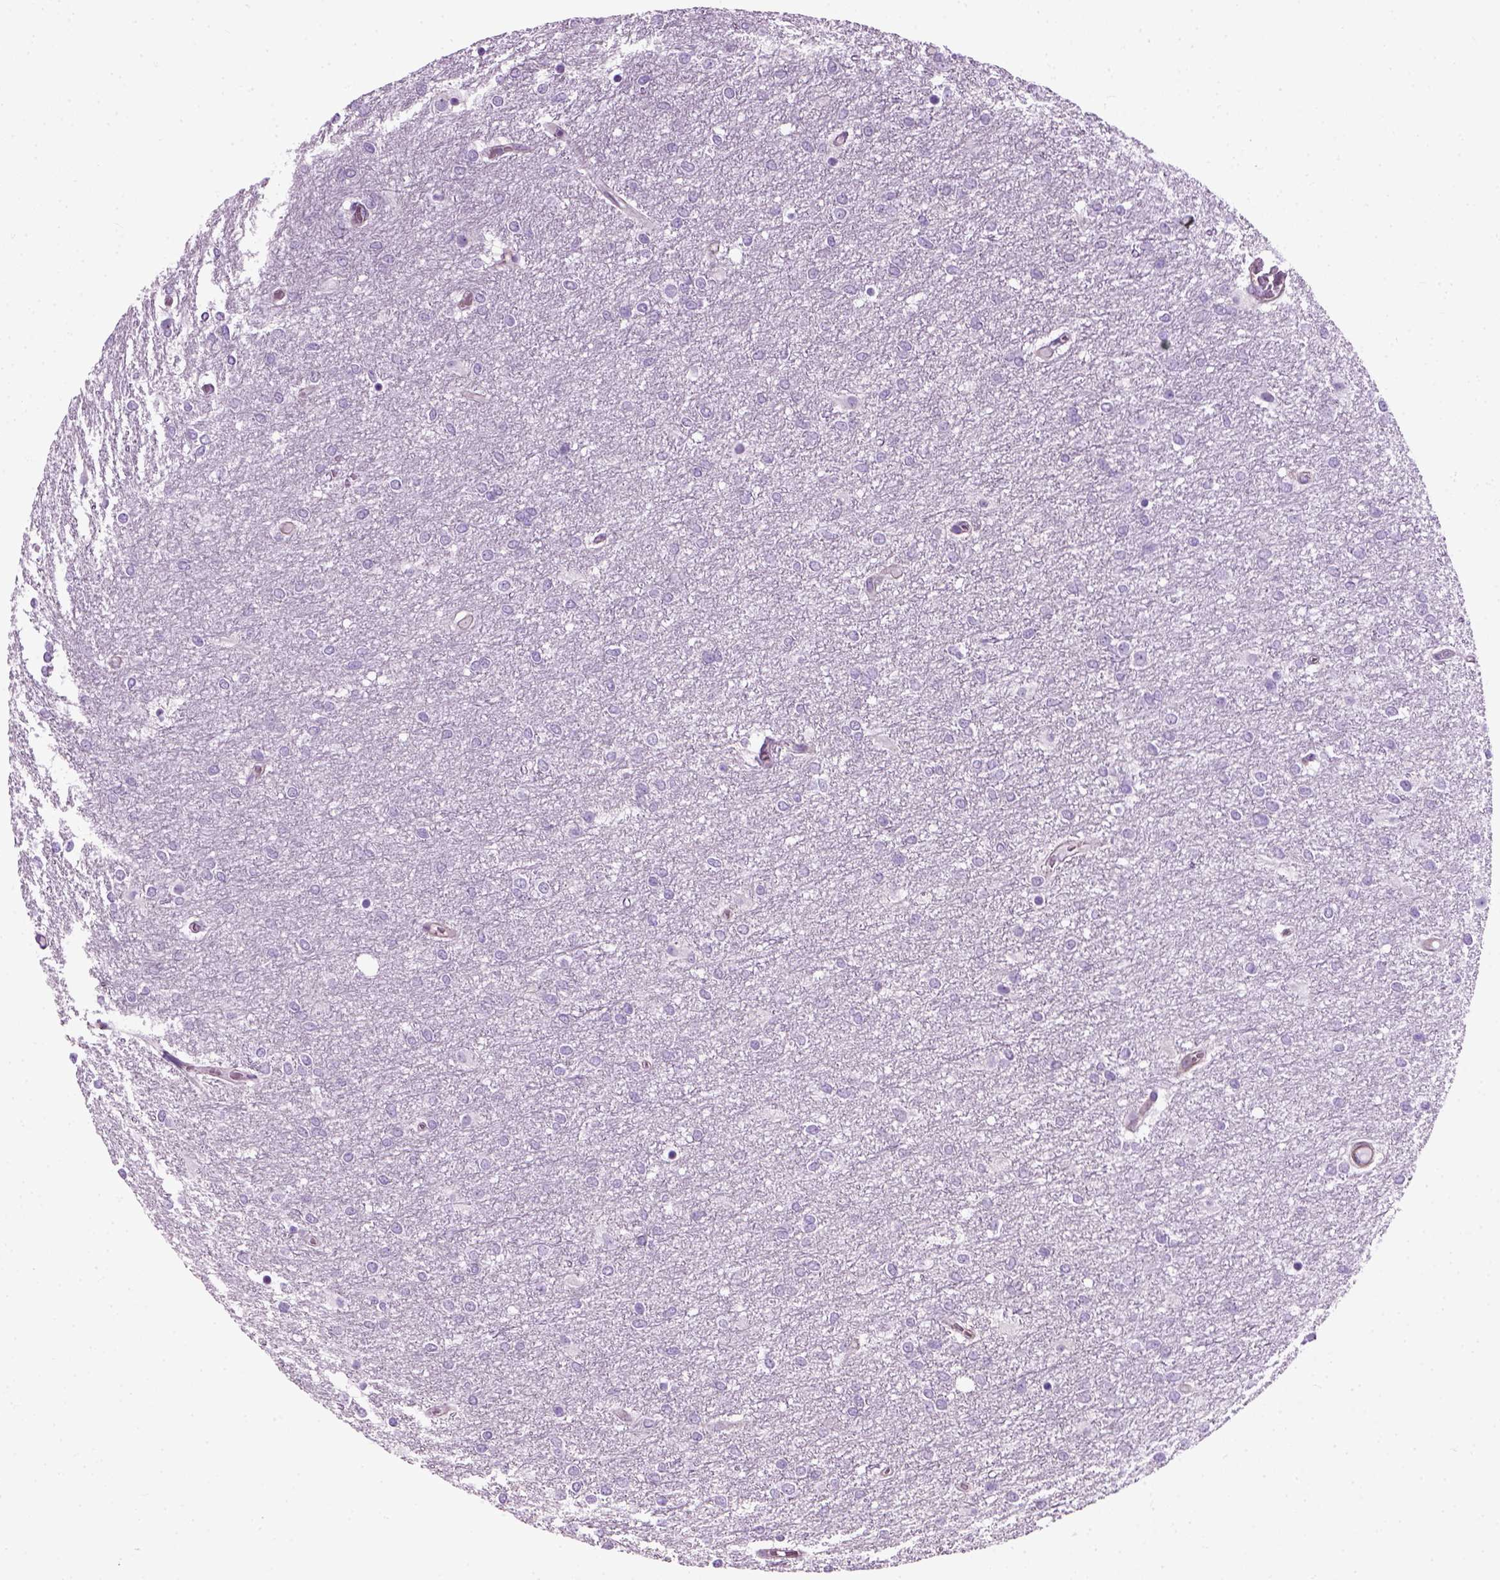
{"staining": {"intensity": "negative", "quantity": "none", "location": "none"}, "tissue": "glioma", "cell_type": "Tumor cells", "image_type": "cancer", "snomed": [{"axis": "morphology", "description": "Glioma, malignant, High grade"}, {"axis": "topography", "description": "Brain"}], "caption": "Tumor cells are negative for protein expression in human malignant high-grade glioma. (DAB (3,3'-diaminobenzidine) immunohistochemistry (IHC) with hematoxylin counter stain).", "gene": "FAM161A", "patient": {"sex": "female", "age": 61}}